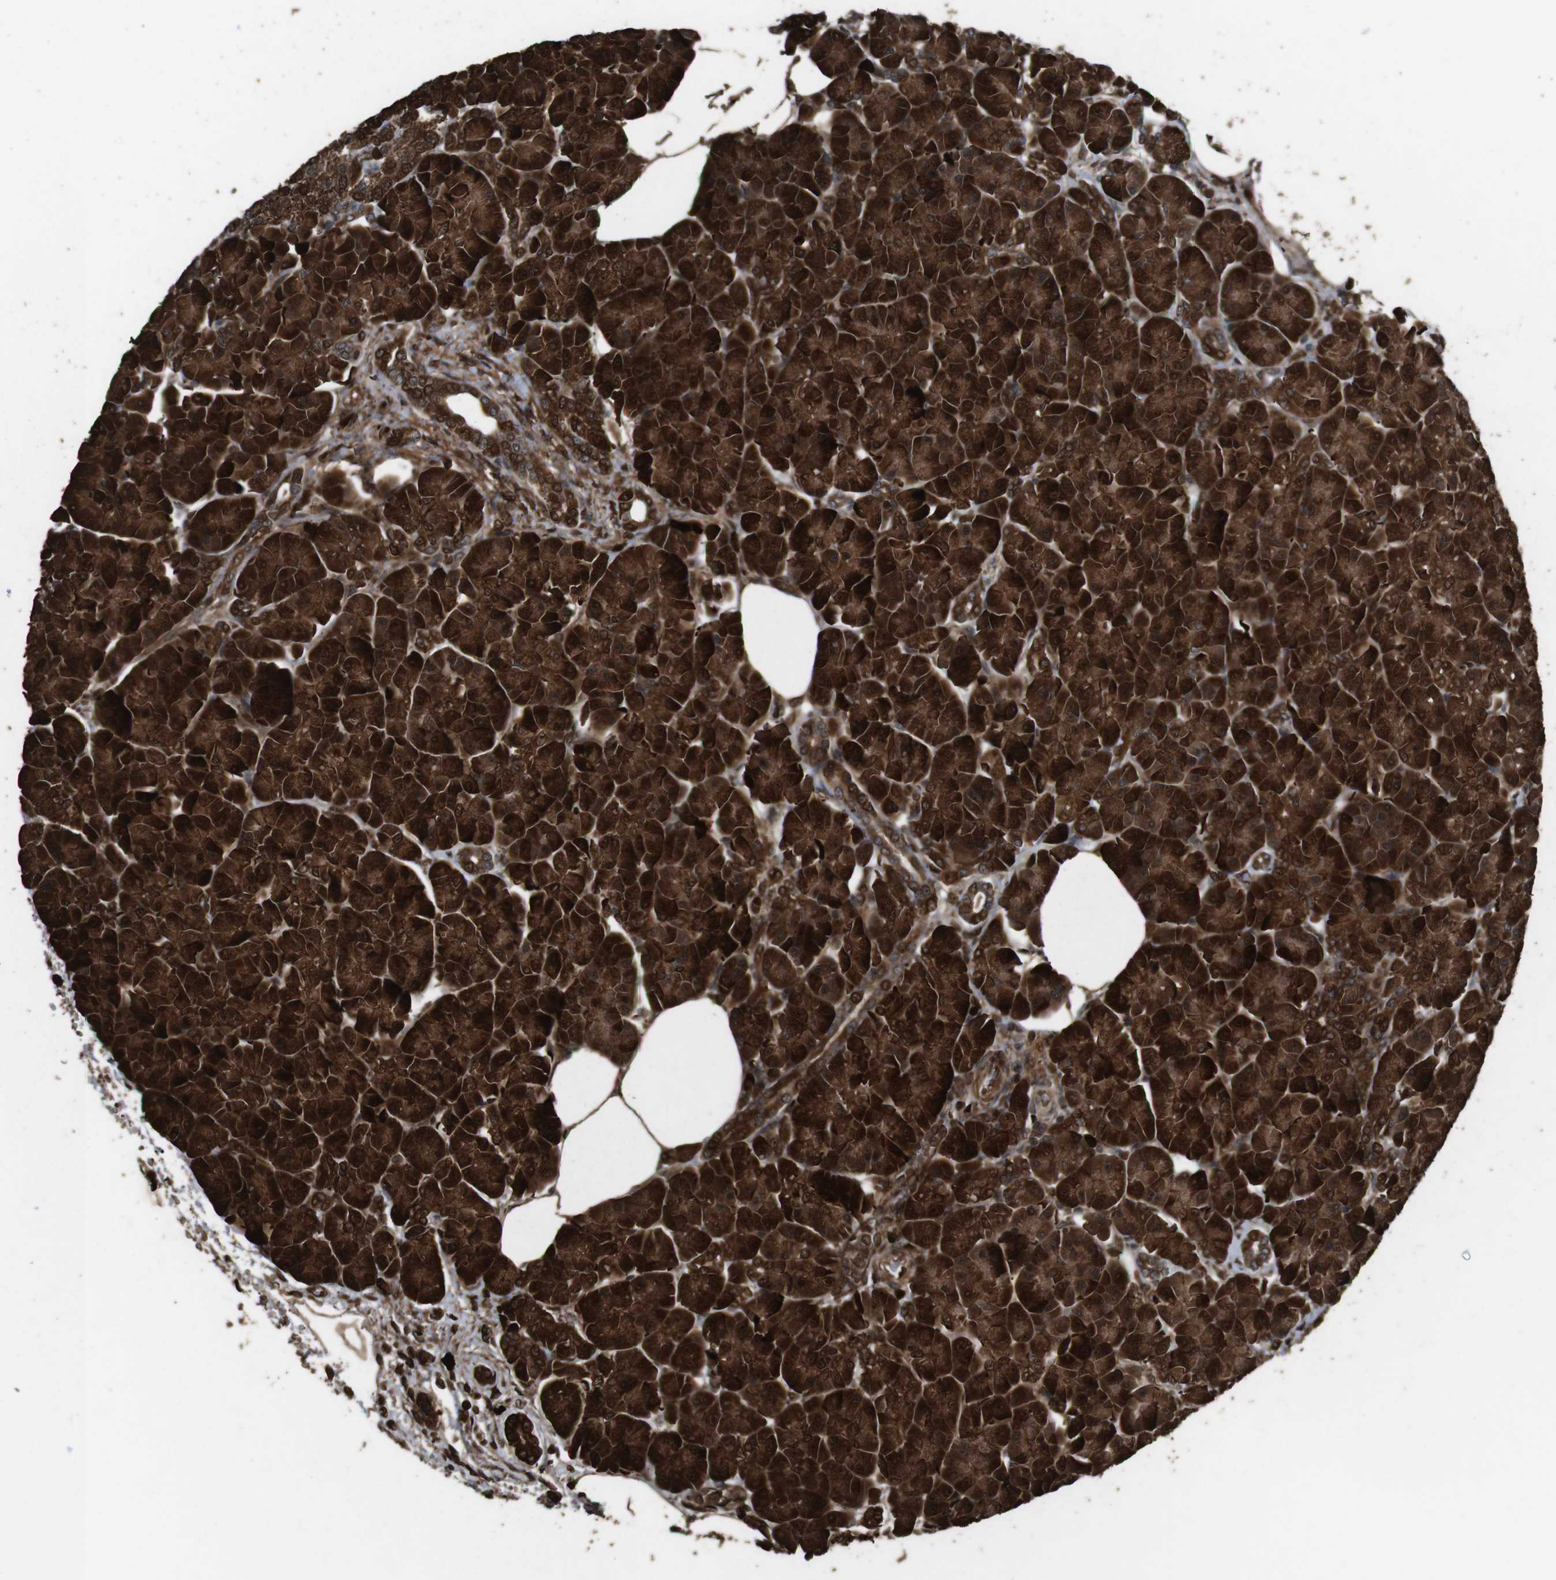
{"staining": {"intensity": "strong", "quantity": ">75%", "location": "cytoplasmic/membranous,nuclear"}, "tissue": "pancreas", "cell_type": "Exocrine glandular cells", "image_type": "normal", "snomed": [{"axis": "morphology", "description": "Normal tissue, NOS"}, {"axis": "topography", "description": "Pancreas"}], "caption": "Protein expression by immunohistochemistry (IHC) exhibits strong cytoplasmic/membranous,nuclear staining in about >75% of exocrine glandular cells in benign pancreas. (IHC, brightfield microscopy, high magnification).", "gene": "RRAS2", "patient": {"sex": "female", "age": 70}}